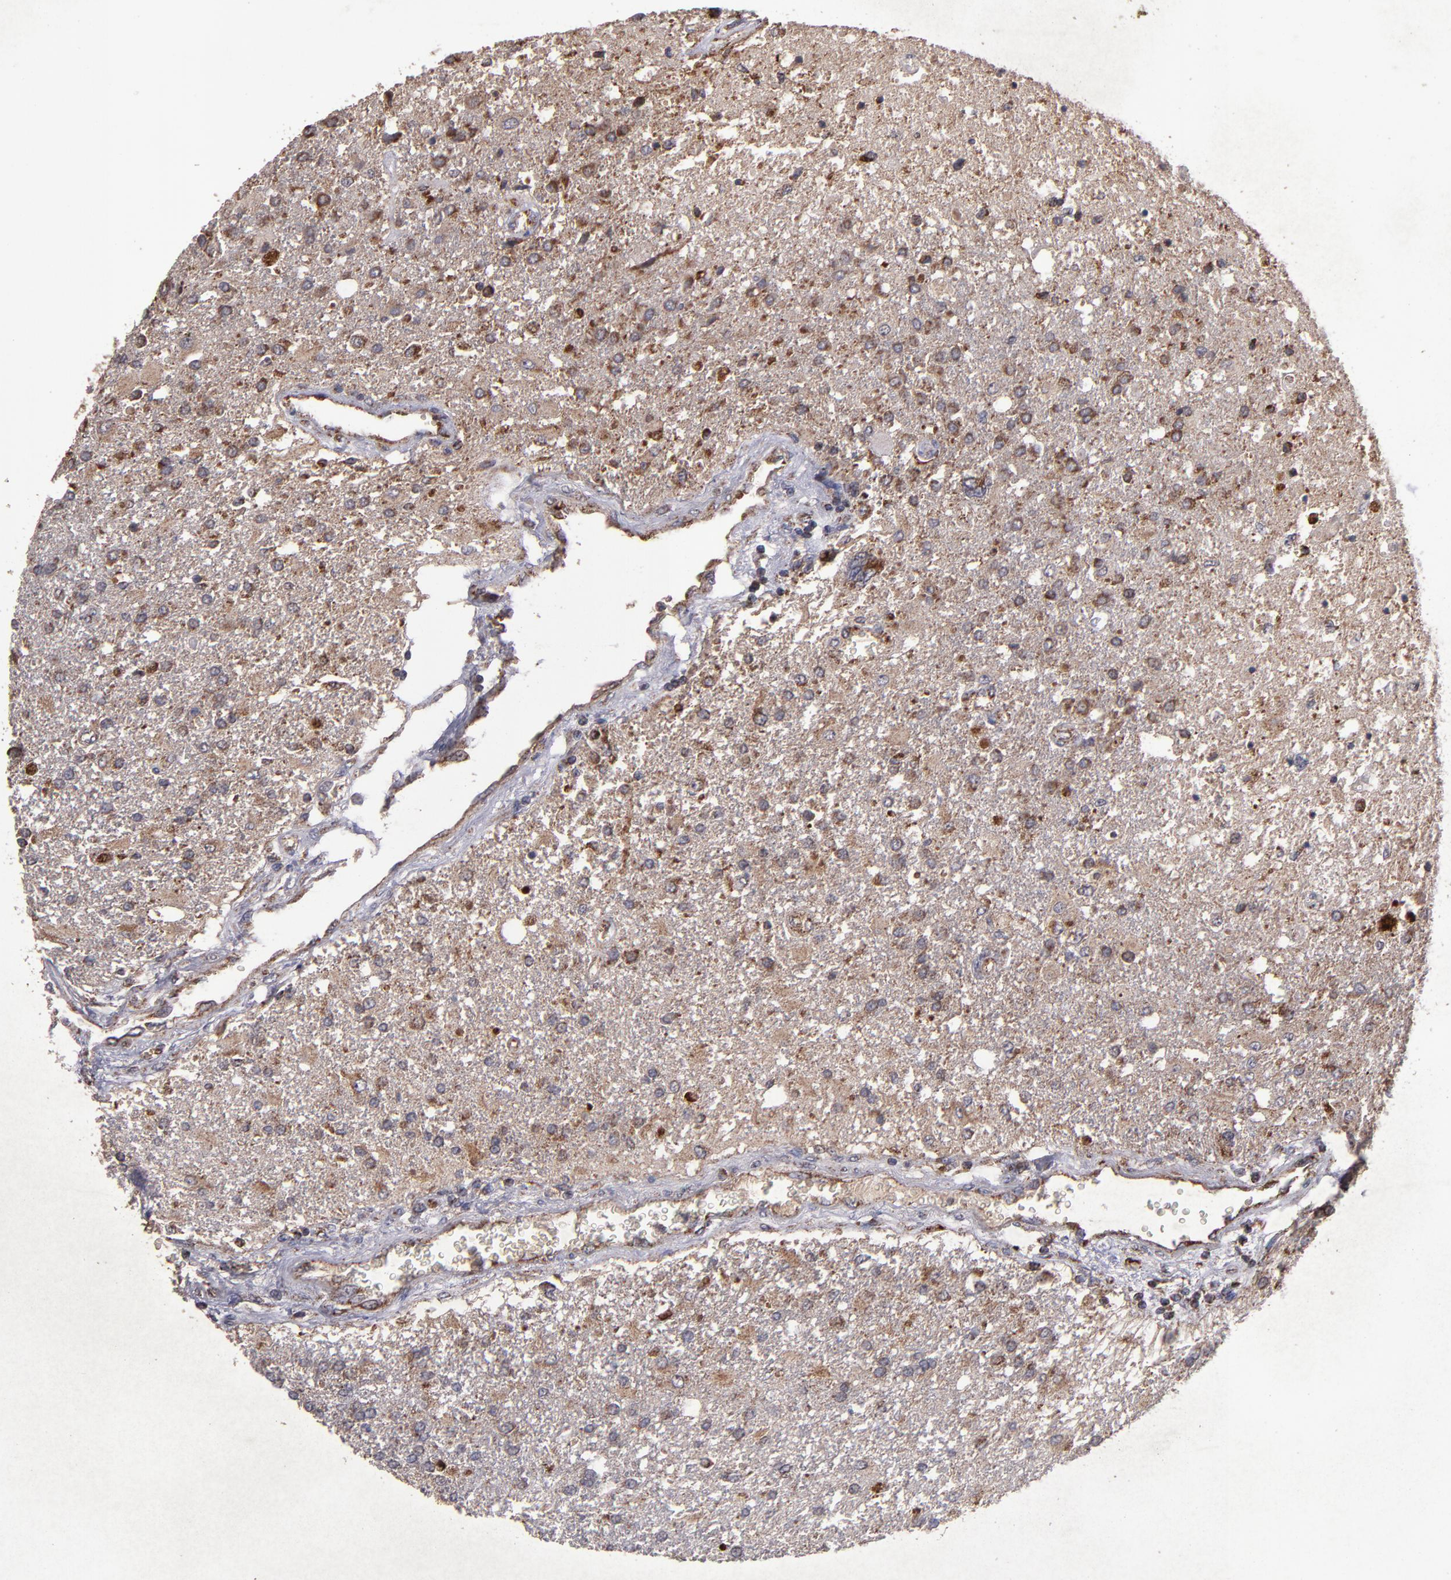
{"staining": {"intensity": "weak", "quantity": ">75%", "location": "cytoplasmic/membranous"}, "tissue": "glioma", "cell_type": "Tumor cells", "image_type": "cancer", "snomed": [{"axis": "morphology", "description": "Glioma, malignant, High grade"}, {"axis": "topography", "description": "Cerebral cortex"}], "caption": "Malignant glioma (high-grade) stained for a protein (brown) reveals weak cytoplasmic/membranous positive positivity in about >75% of tumor cells.", "gene": "TIMM9", "patient": {"sex": "male", "age": 79}}